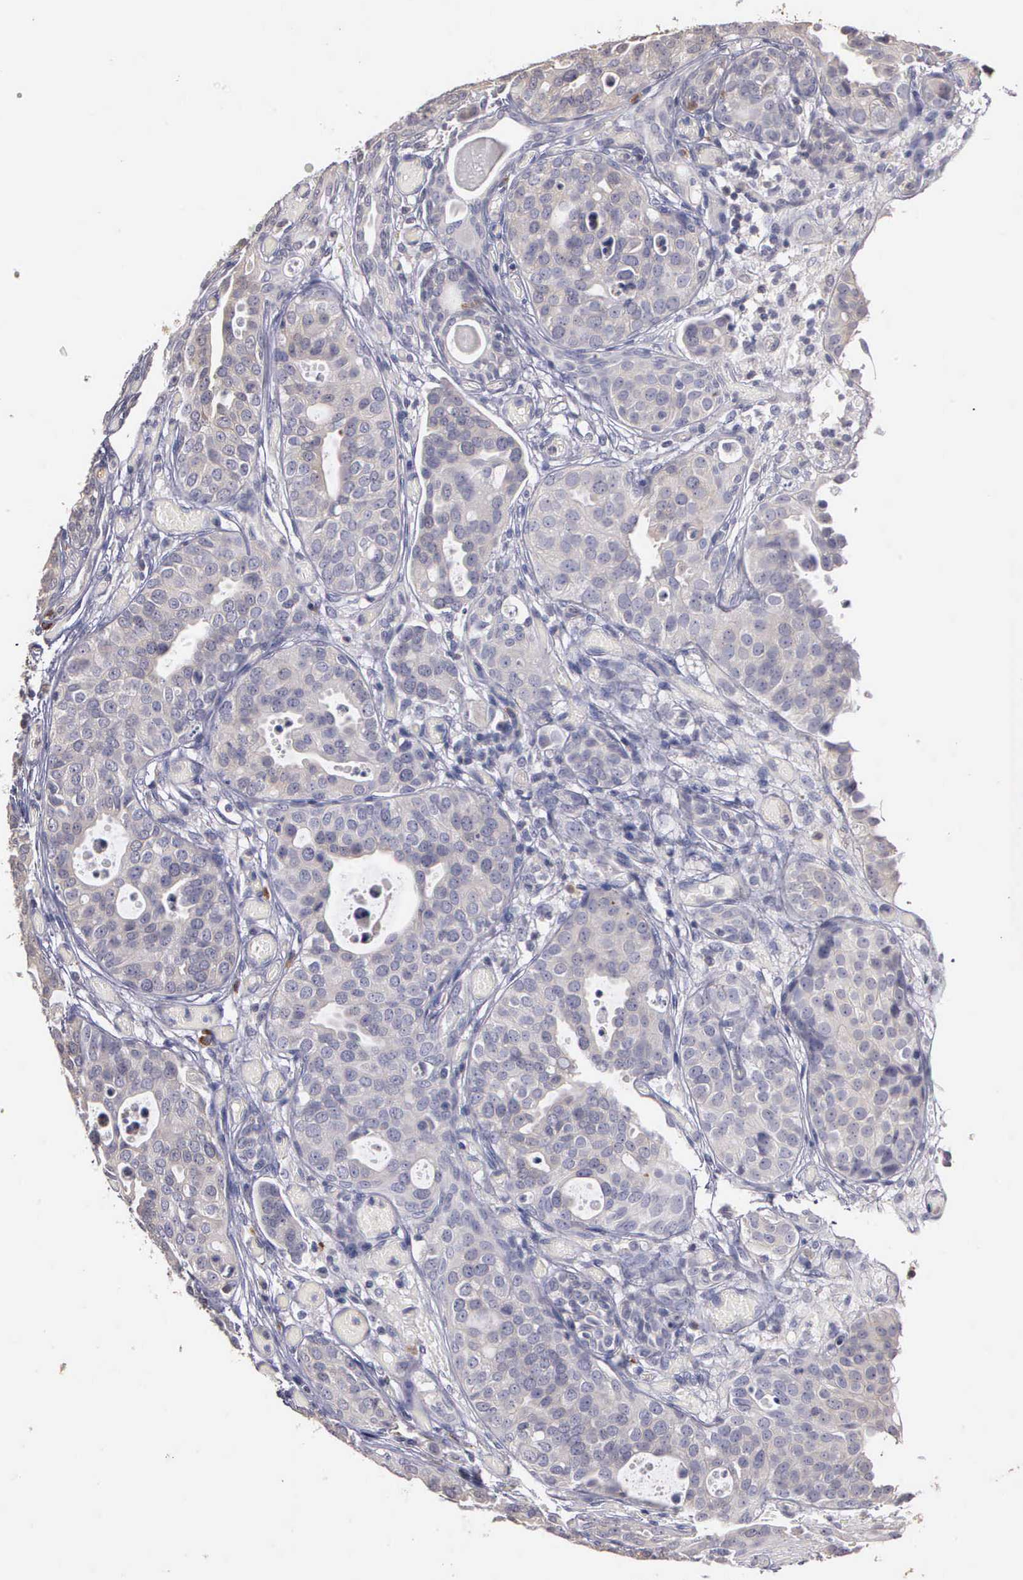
{"staining": {"intensity": "weak", "quantity": ">75%", "location": "cytoplasmic/membranous"}, "tissue": "urothelial cancer", "cell_type": "Tumor cells", "image_type": "cancer", "snomed": [{"axis": "morphology", "description": "Urothelial carcinoma, High grade"}, {"axis": "topography", "description": "Urinary bladder"}], "caption": "Immunohistochemistry (IHC) (DAB) staining of human urothelial cancer displays weak cytoplasmic/membranous protein staining in approximately >75% of tumor cells.", "gene": "ENO3", "patient": {"sex": "male", "age": 78}}